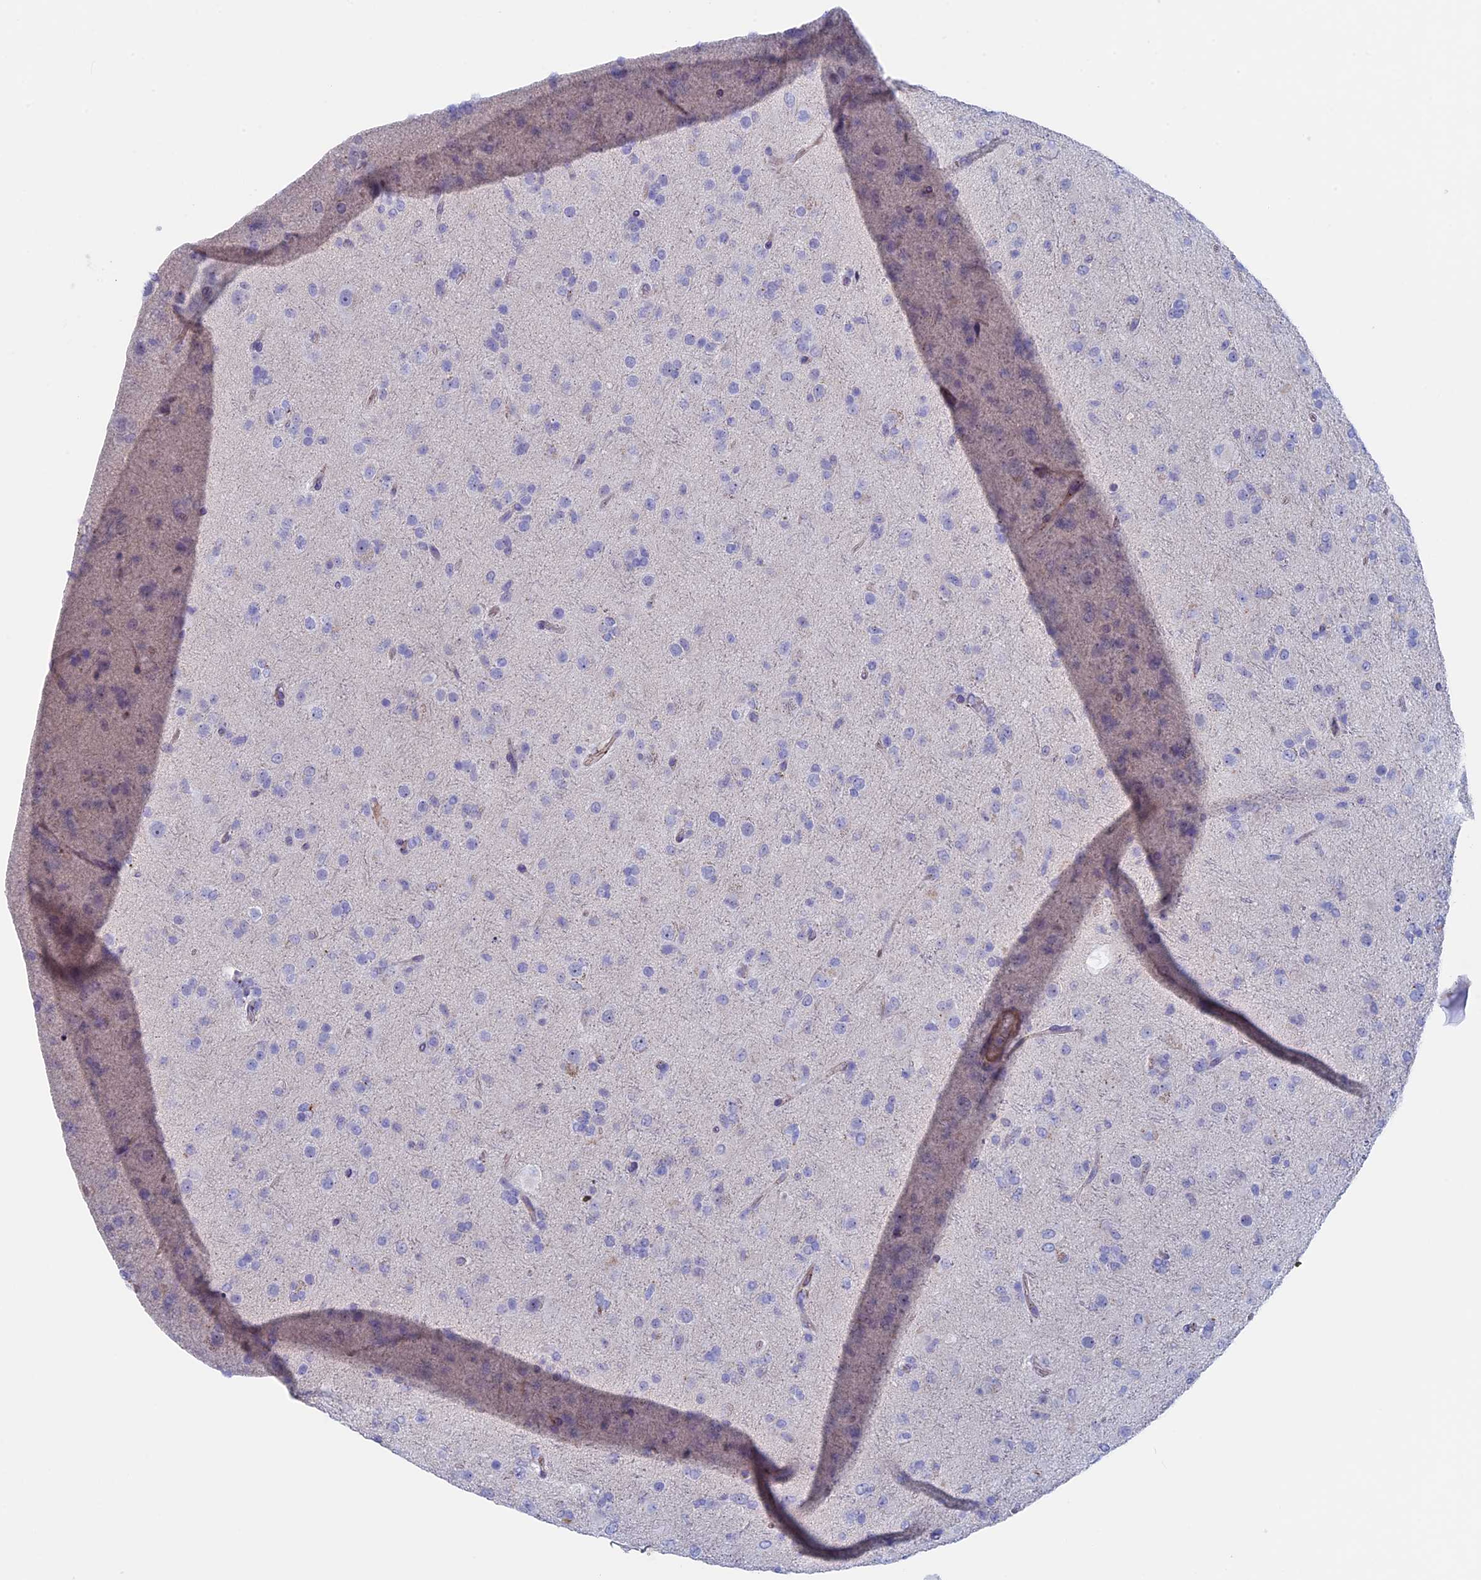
{"staining": {"intensity": "negative", "quantity": "none", "location": "none"}, "tissue": "glioma", "cell_type": "Tumor cells", "image_type": "cancer", "snomed": [{"axis": "morphology", "description": "Glioma, malignant, Low grade"}, {"axis": "topography", "description": "Brain"}], "caption": "Tumor cells show no significant expression in glioma.", "gene": "MAGEB6", "patient": {"sex": "male", "age": 65}}